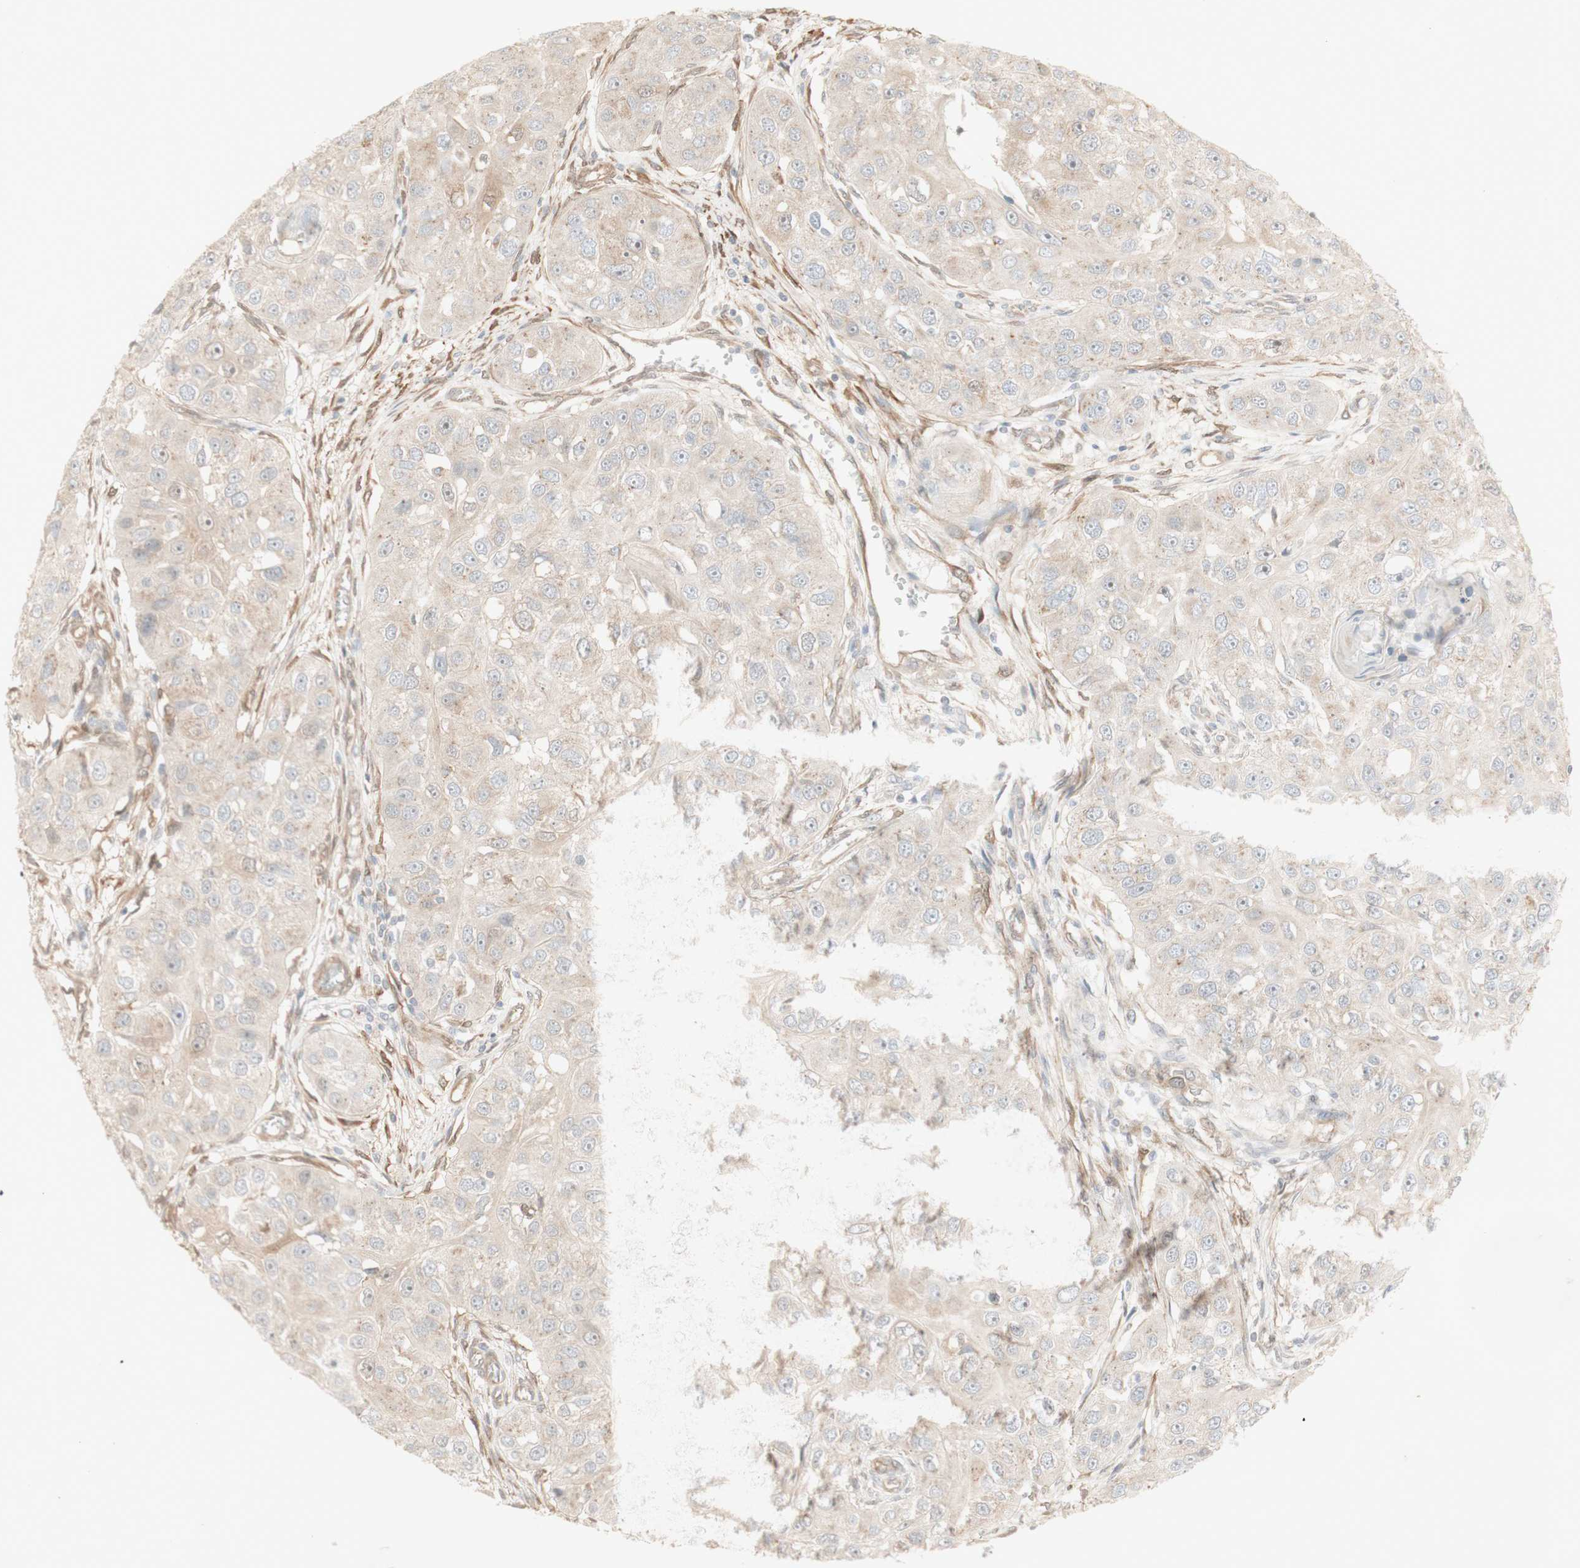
{"staining": {"intensity": "weak", "quantity": ">75%", "location": "cytoplasmic/membranous"}, "tissue": "head and neck cancer", "cell_type": "Tumor cells", "image_type": "cancer", "snomed": [{"axis": "morphology", "description": "Normal tissue, NOS"}, {"axis": "morphology", "description": "Squamous cell carcinoma, NOS"}, {"axis": "topography", "description": "Skeletal muscle"}, {"axis": "topography", "description": "Head-Neck"}], "caption": "Head and neck squamous cell carcinoma was stained to show a protein in brown. There is low levels of weak cytoplasmic/membranous positivity in approximately >75% of tumor cells. The protein of interest is shown in brown color, while the nuclei are stained blue.", "gene": "CNN3", "patient": {"sex": "male", "age": 51}}